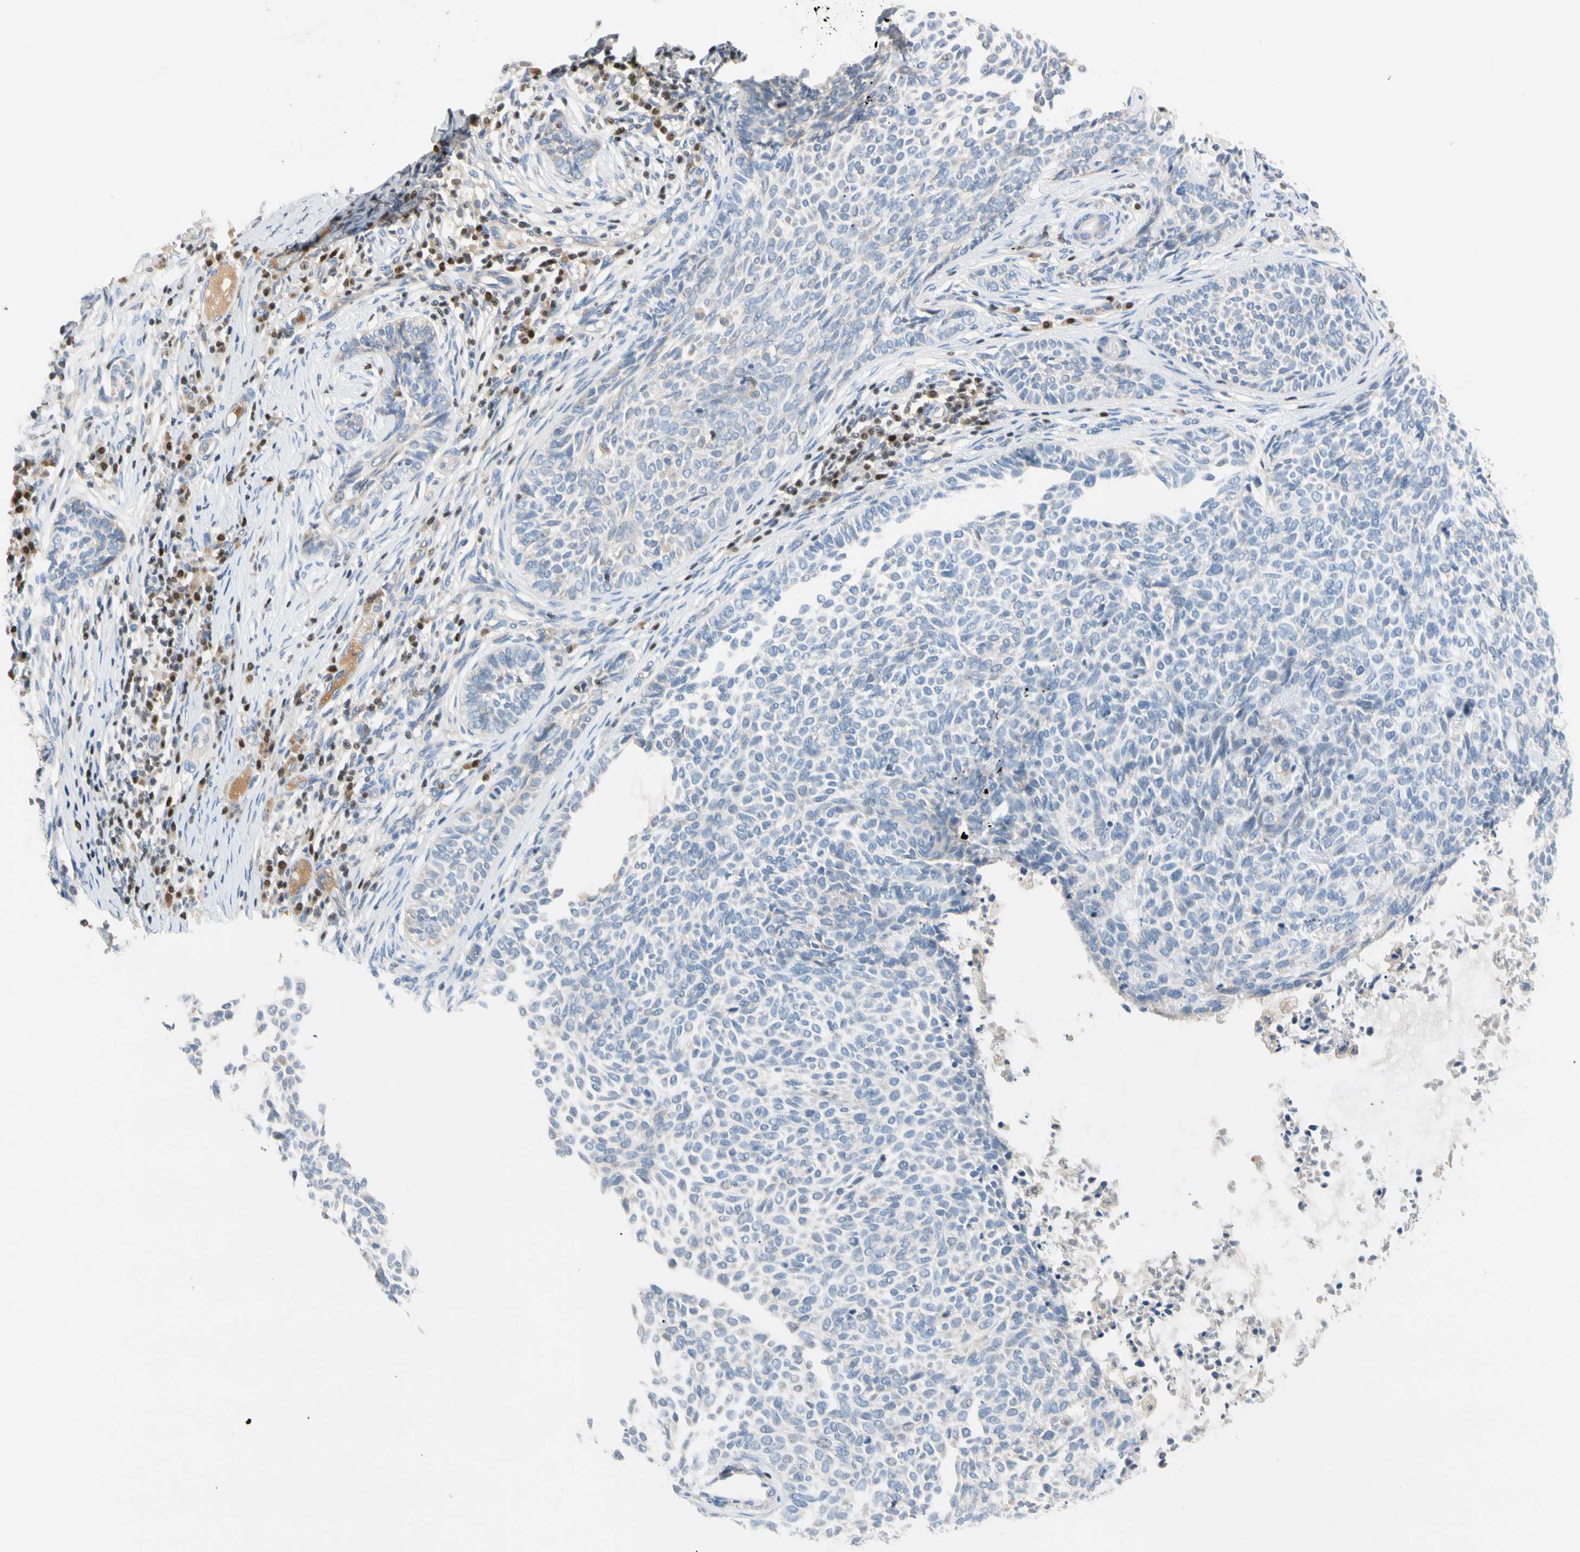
{"staining": {"intensity": "negative", "quantity": "none", "location": "none"}, "tissue": "skin cancer", "cell_type": "Tumor cells", "image_type": "cancer", "snomed": [{"axis": "morphology", "description": "Basal cell carcinoma"}, {"axis": "topography", "description": "Skin"}], "caption": "This is an IHC photomicrograph of human skin basal cell carcinoma. There is no positivity in tumor cells.", "gene": "SP140", "patient": {"sex": "male", "age": 87}}